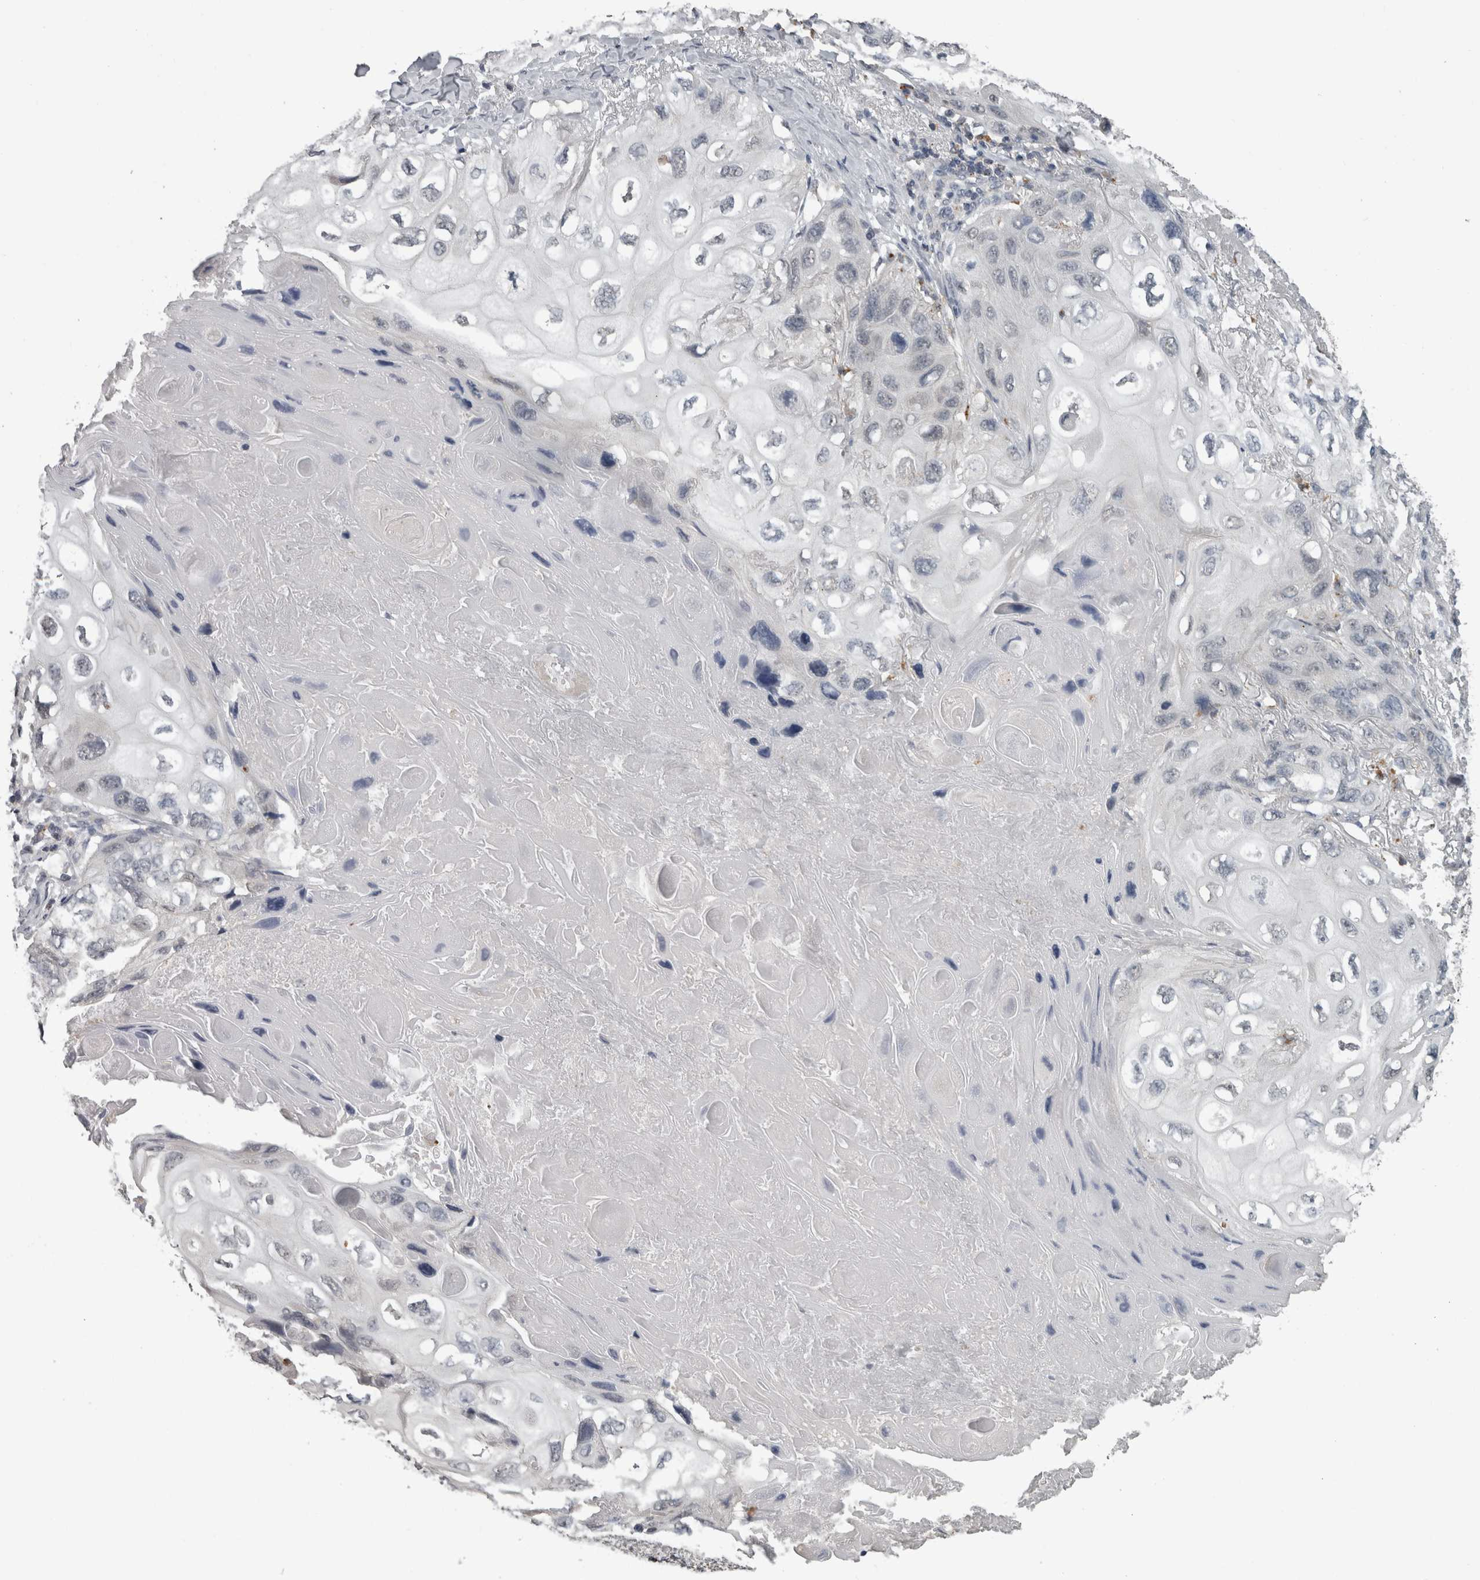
{"staining": {"intensity": "negative", "quantity": "none", "location": "none"}, "tissue": "lung cancer", "cell_type": "Tumor cells", "image_type": "cancer", "snomed": [{"axis": "morphology", "description": "Squamous cell carcinoma, NOS"}, {"axis": "topography", "description": "Lung"}], "caption": "A micrograph of human lung cancer is negative for staining in tumor cells.", "gene": "NAAA", "patient": {"sex": "female", "age": 73}}